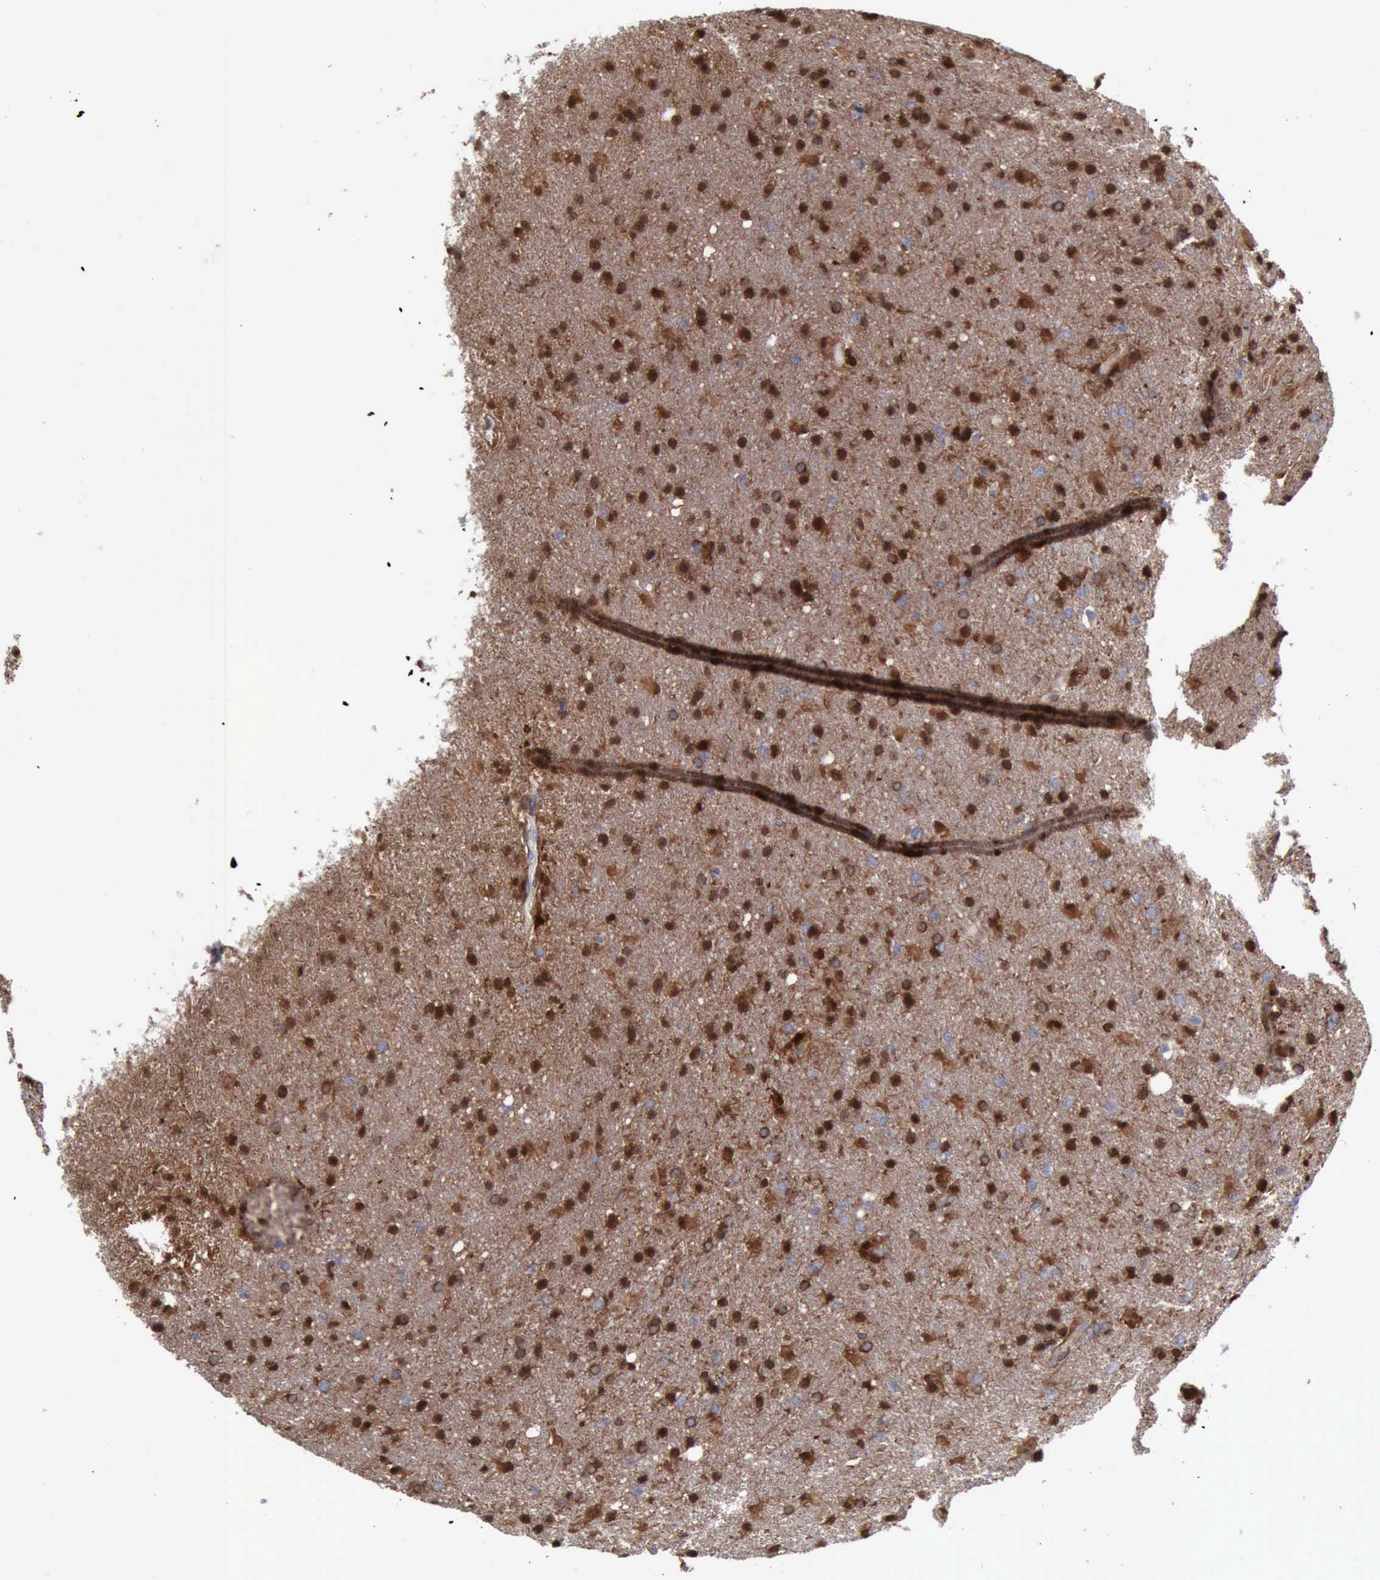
{"staining": {"intensity": "strong", "quantity": ">75%", "location": "cytoplasmic/membranous,nuclear"}, "tissue": "glioma", "cell_type": "Tumor cells", "image_type": "cancer", "snomed": [{"axis": "morphology", "description": "Glioma, malignant, High grade"}, {"axis": "topography", "description": "Brain"}], "caption": "Immunohistochemical staining of human glioma reveals high levels of strong cytoplasmic/membranous and nuclear protein positivity in approximately >75% of tumor cells.", "gene": "FHL1", "patient": {"sex": "male", "age": 68}}